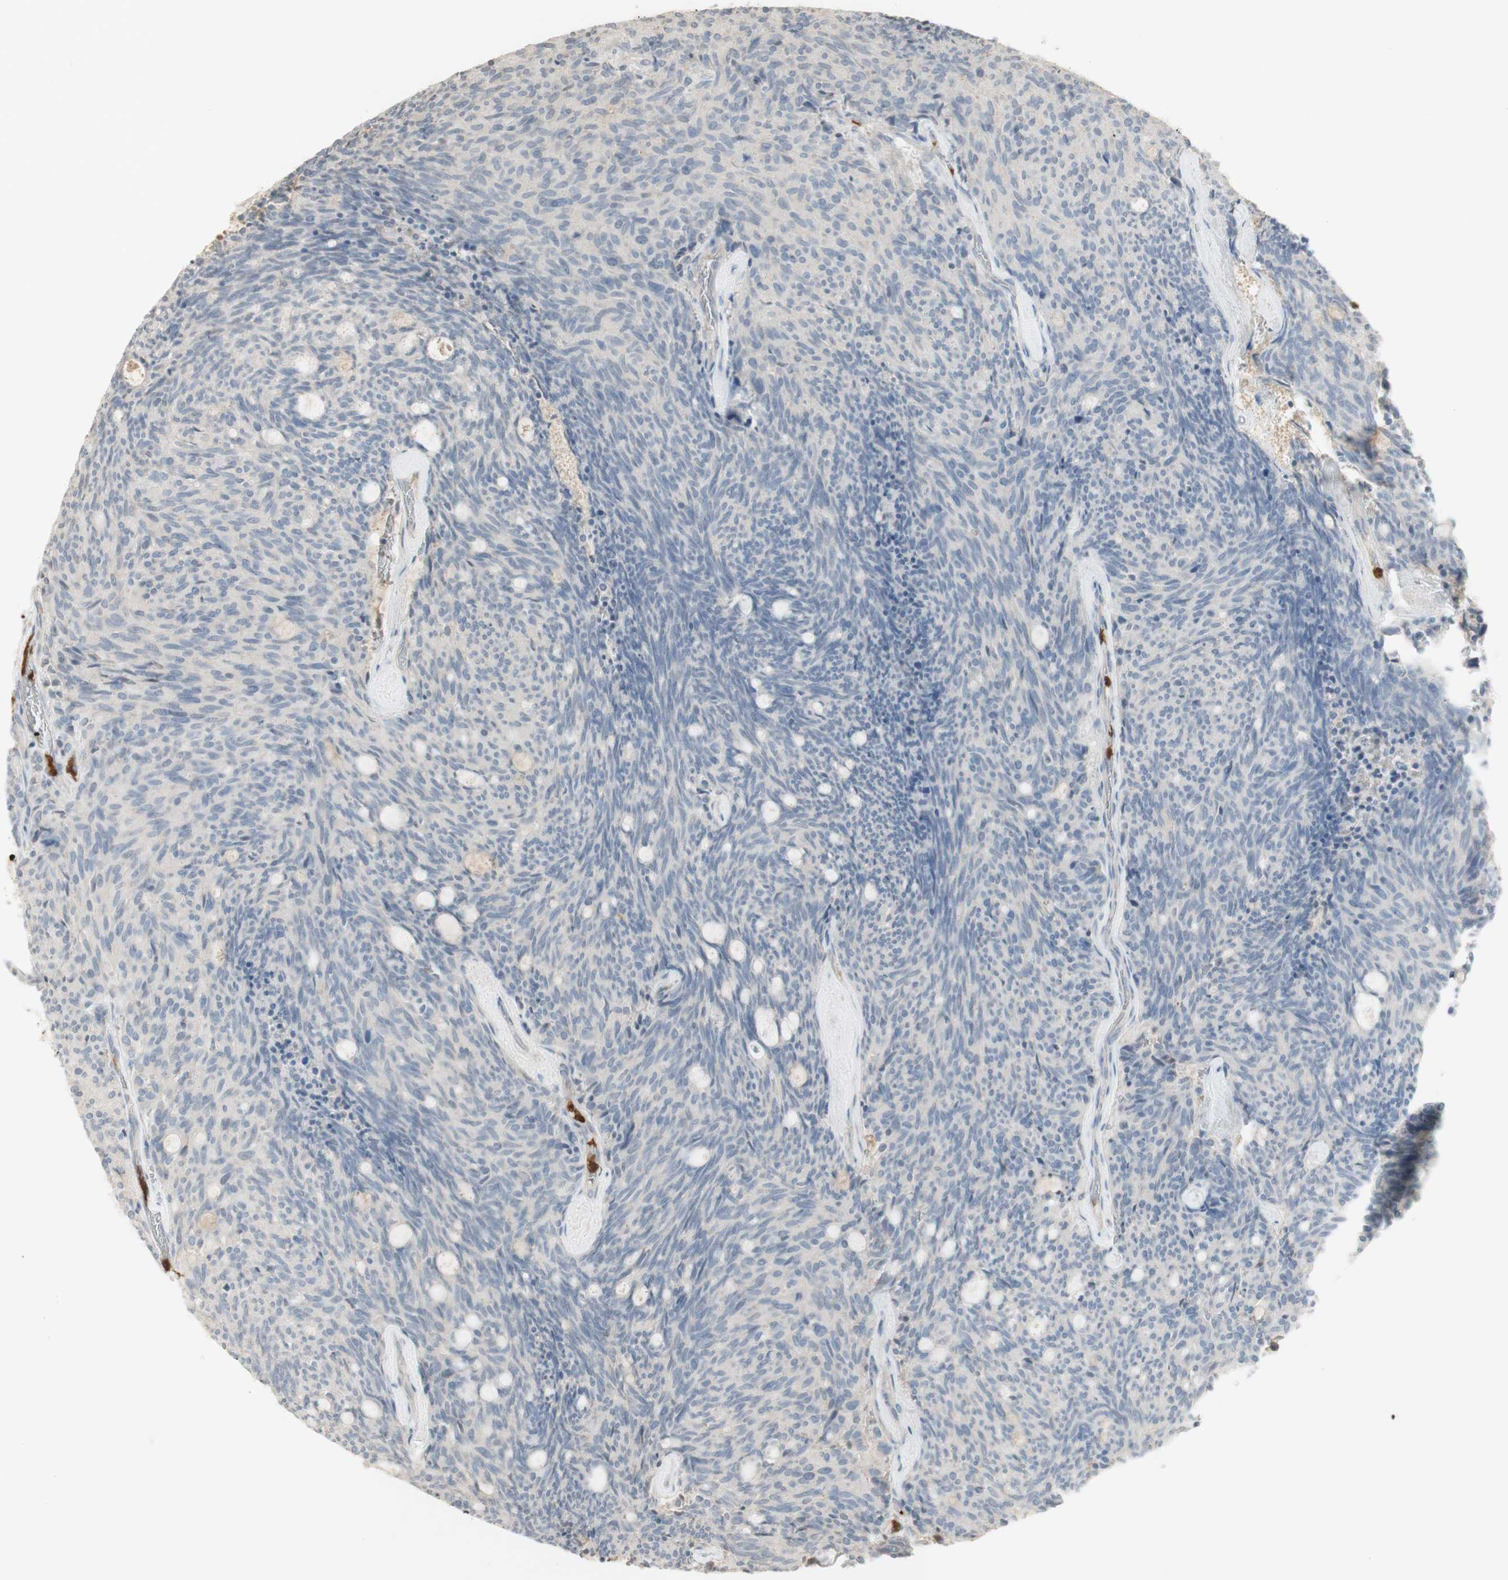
{"staining": {"intensity": "negative", "quantity": "none", "location": "none"}, "tissue": "carcinoid", "cell_type": "Tumor cells", "image_type": "cancer", "snomed": [{"axis": "morphology", "description": "Carcinoid, malignant, NOS"}, {"axis": "topography", "description": "Pancreas"}], "caption": "Human malignant carcinoid stained for a protein using immunohistochemistry reveals no expression in tumor cells.", "gene": "NID1", "patient": {"sex": "female", "age": 54}}